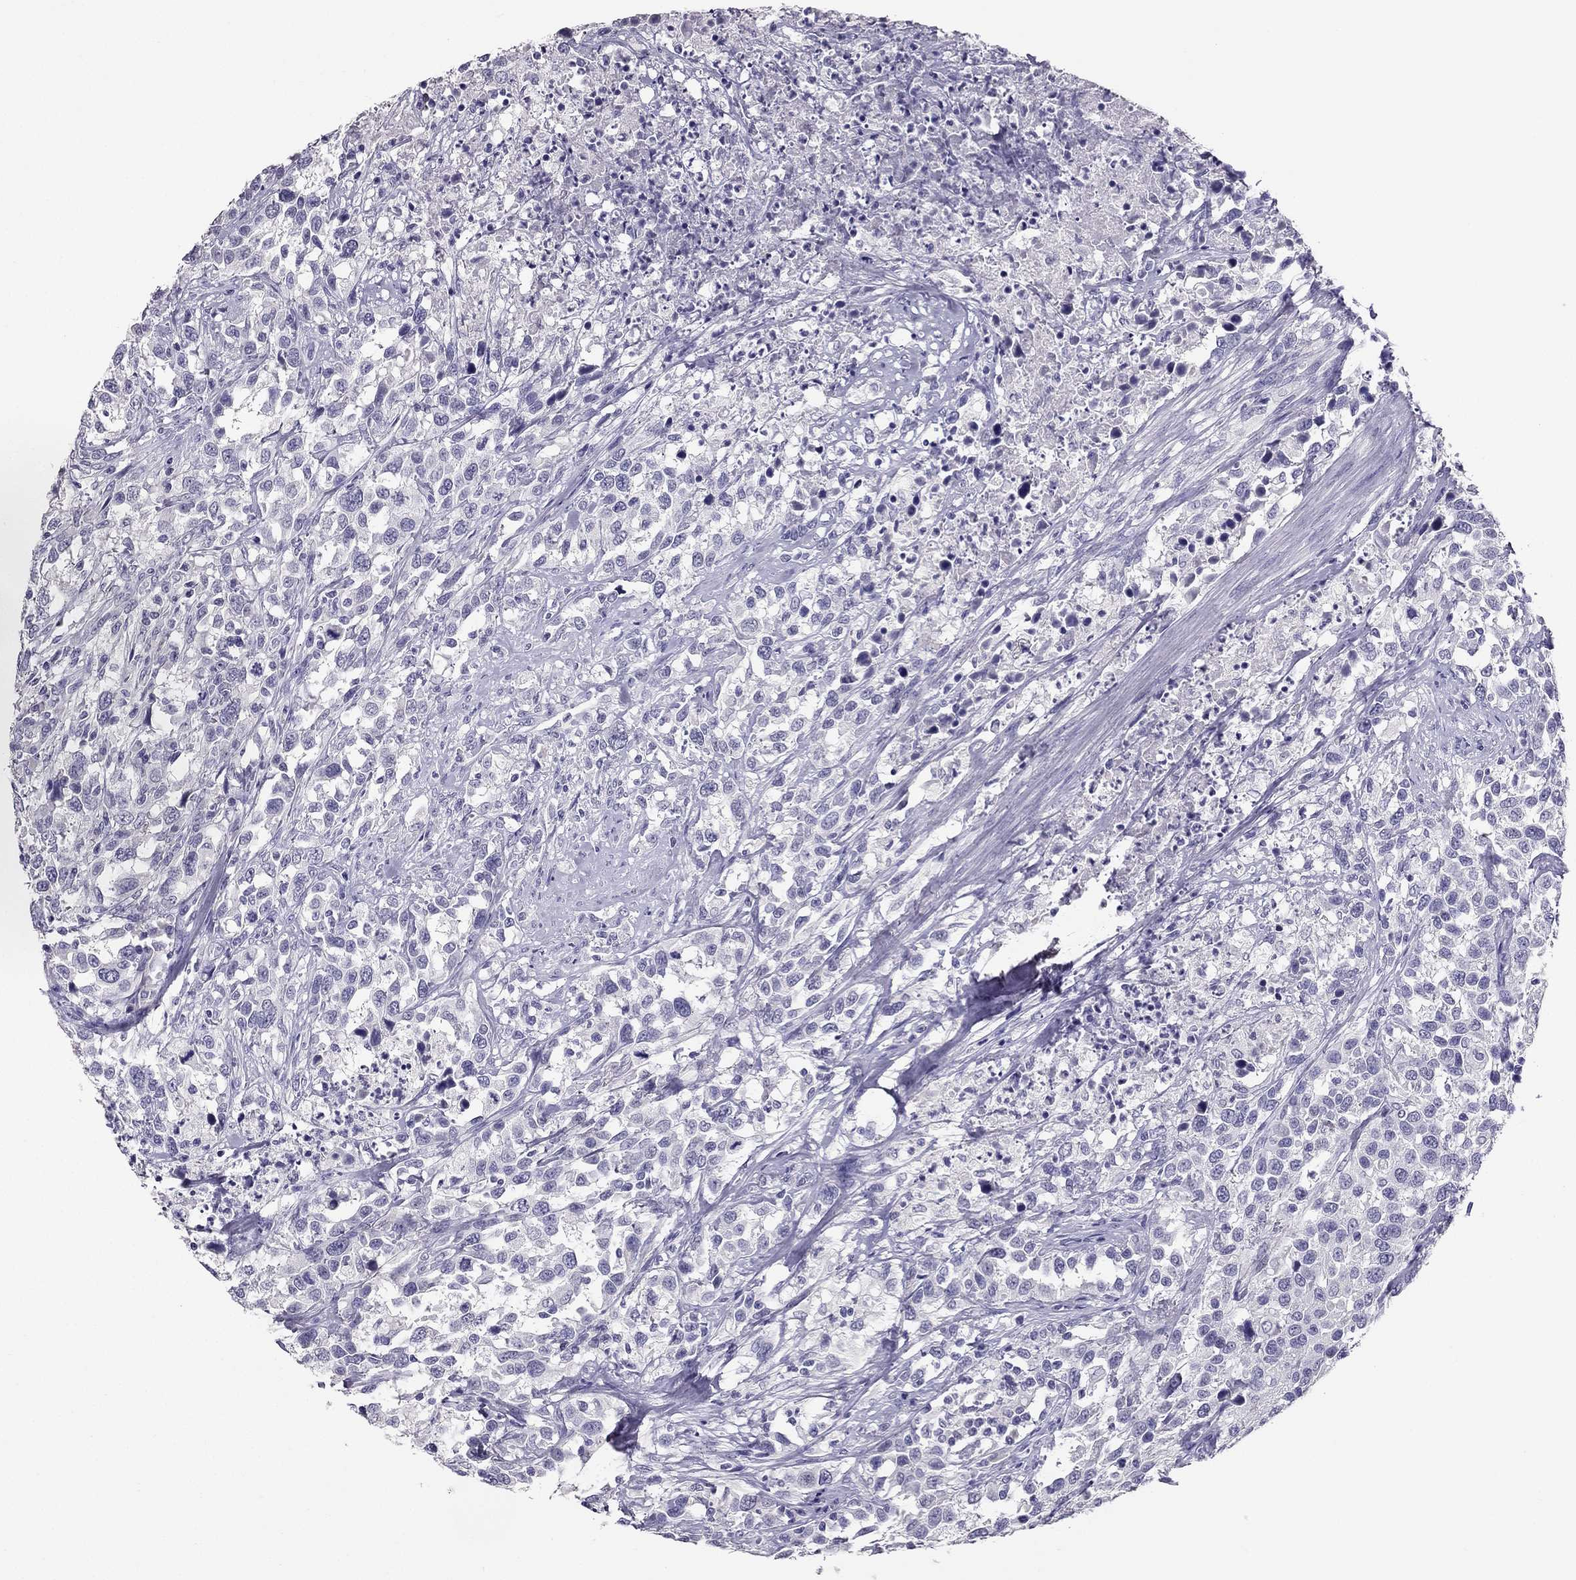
{"staining": {"intensity": "negative", "quantity": "none", "location": "none"}, "tissue": "urothelial cancer", "cell_type": "Tumor cells", "image_type": "cancer", "snomed": [{"axis": "morphology", "description": "Urothelial carcinoma, NOS"}, {"axis": "morphology", "description": "Urothelial carcinoma, High grade"}, {"axis": "topography", "description": "Urinary bladder"}], "caption": "High-grade urothelial carcinoma stained for a protein using immunohistochemistry exhibits no expression tumor cells.", "gene": "RHO", "patient": {"sex": "female", "age": 64}}